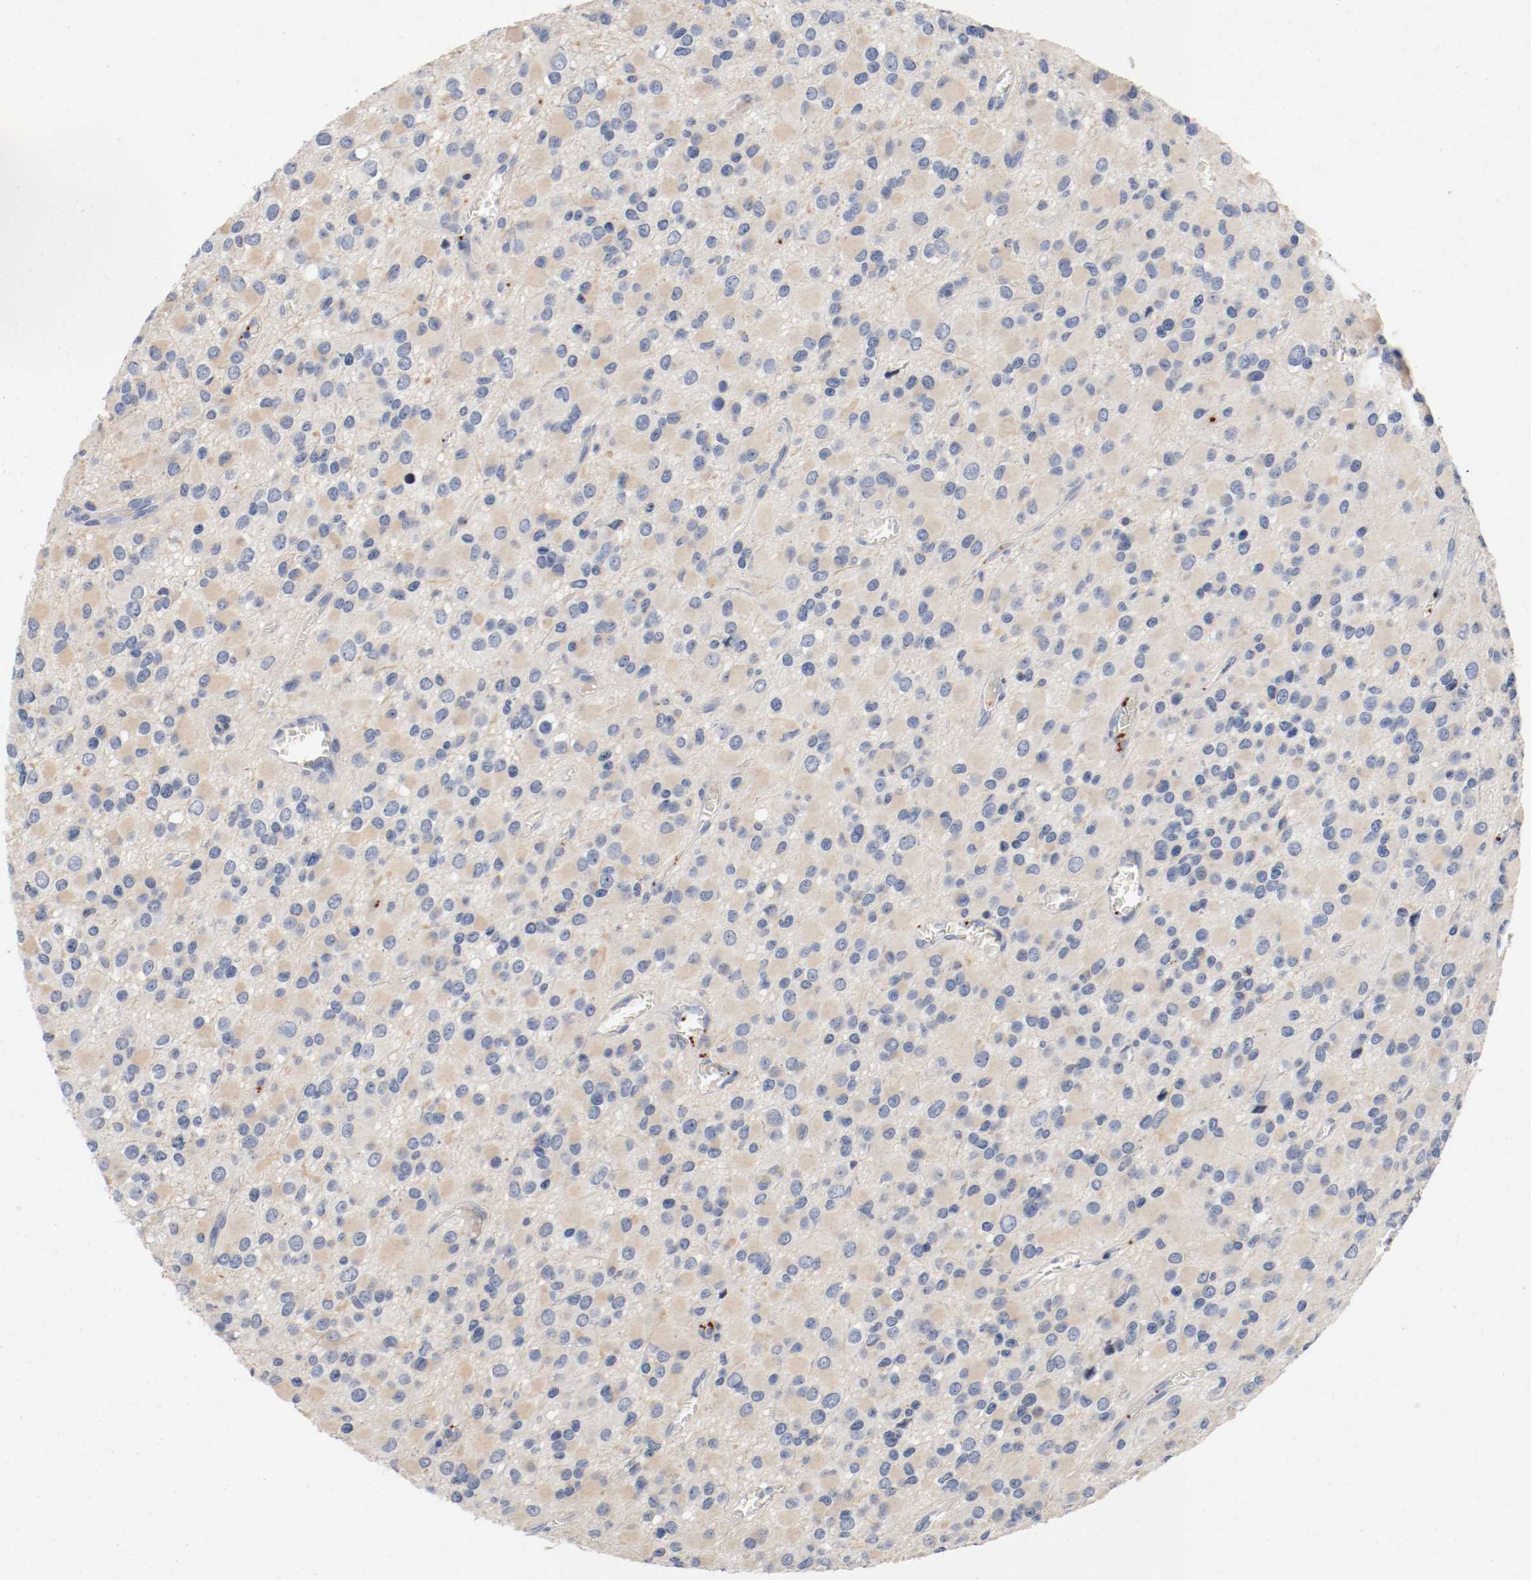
{"staining": {"intensity": "negative", "quantity": "none", "location": "none"}, "tissue": "glioma", "cell_type": "Tumor cells", "image_type": "cancer", "snomed": [{"axis": "morphology", "description": "Glioma, malignant, Low grade"}, {"axis": "topography", "description": "Brain"}], "caption": "High power microscopy photomicrograph of an IHC histopathology image of malignant glioma (low-grade), revealing no significant staining in tumor cells.", "gene": "PIM1", "patient": {"sex": "male", "age": 42}}